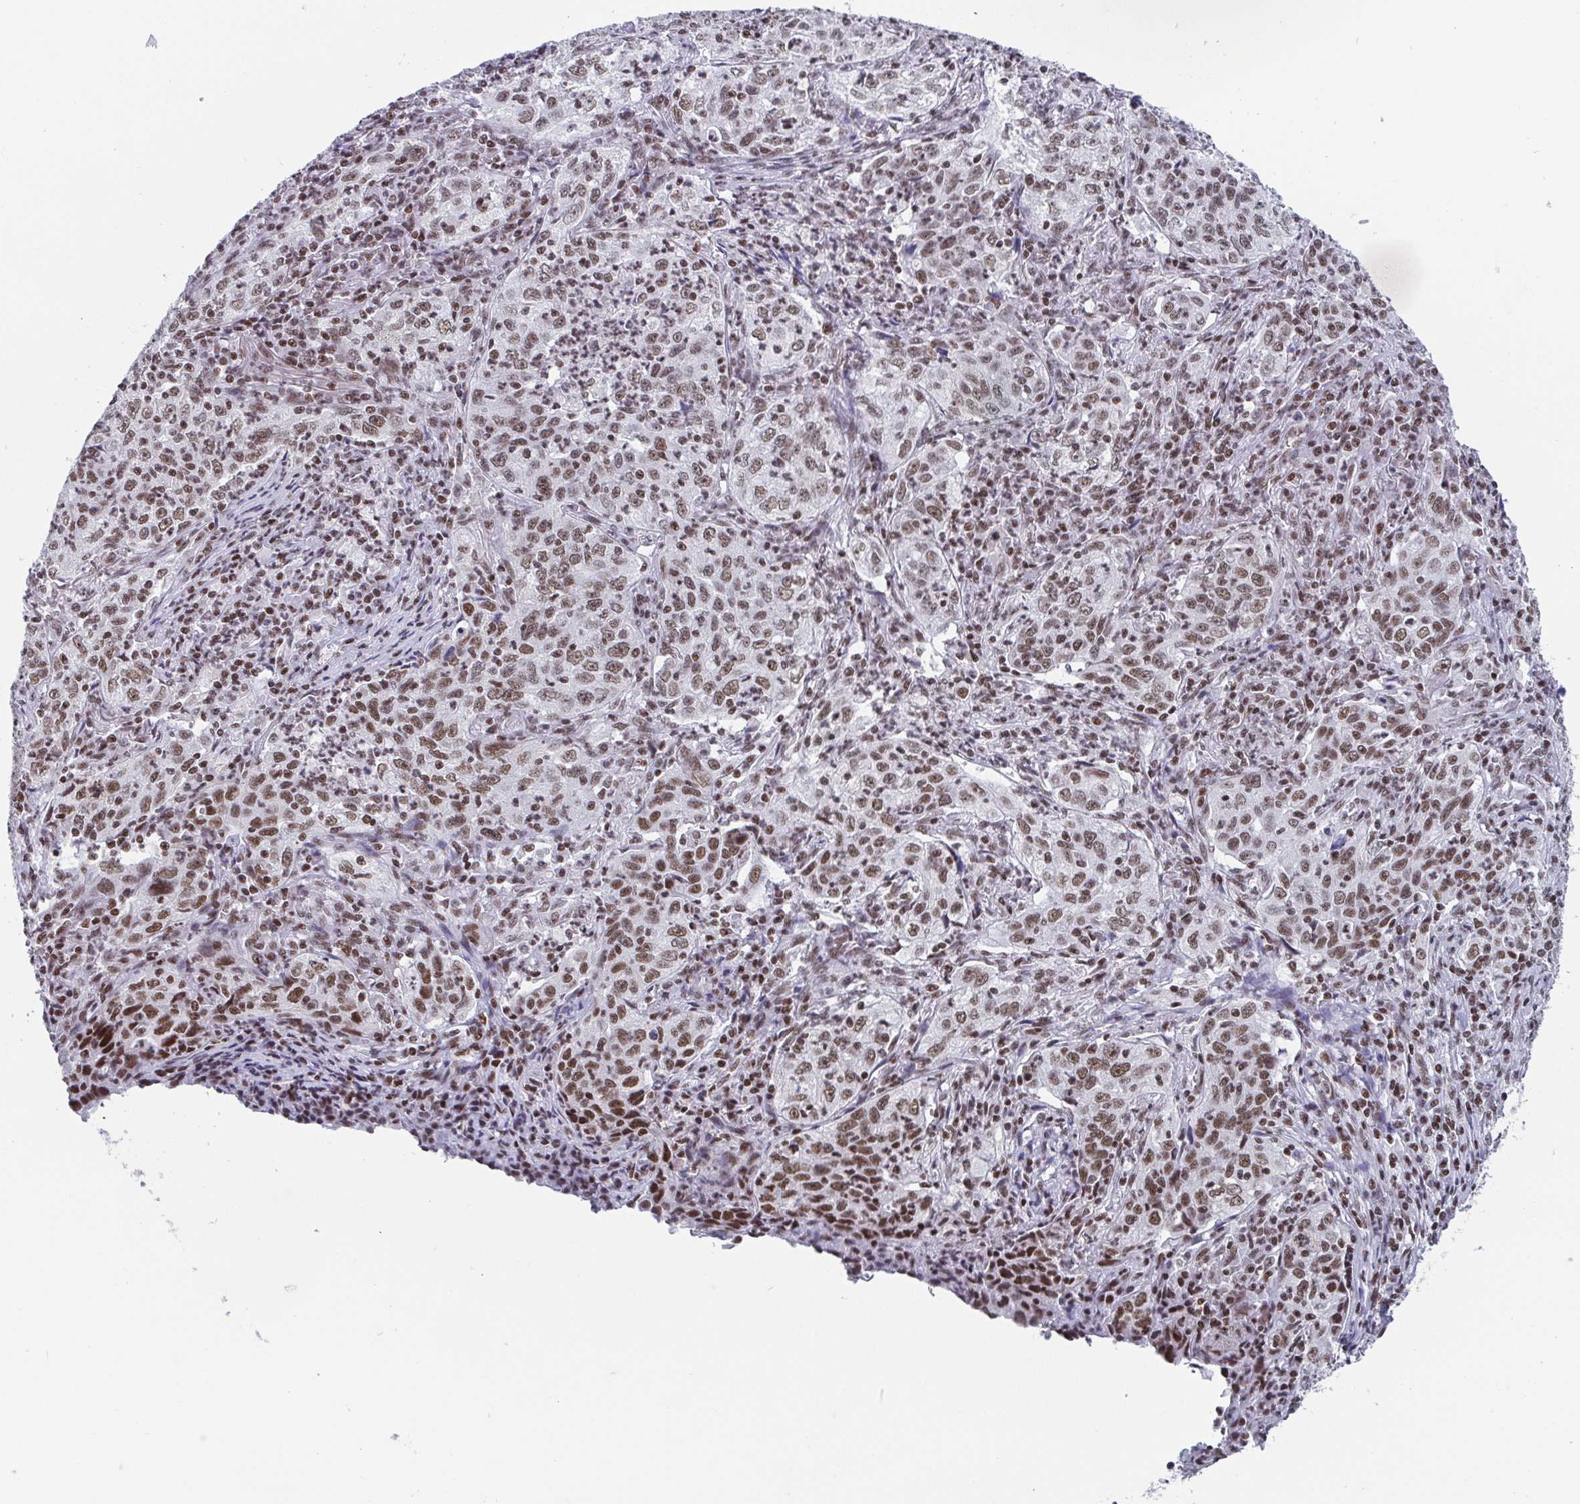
{"staining": {"intensity": "weak", "quantity": ">75%", "location": "nuclear"}, "tissue": "lung cancer", "cell_type": "Tumor cells", "image_type": "cancer", "snomed": [{"axis": "morphology", "description": "Squamous cell carcinoma, NOS"}, {"axis": "topography", "description": "Lung"}], "caption": "Immunohistochemical staining of human lung cancer reveals low levels of weak nuclear protein positivity in approximately >75% of tumor cells.", "gene": "CTCF", "patient": {"sex": "male", "age": 71}}